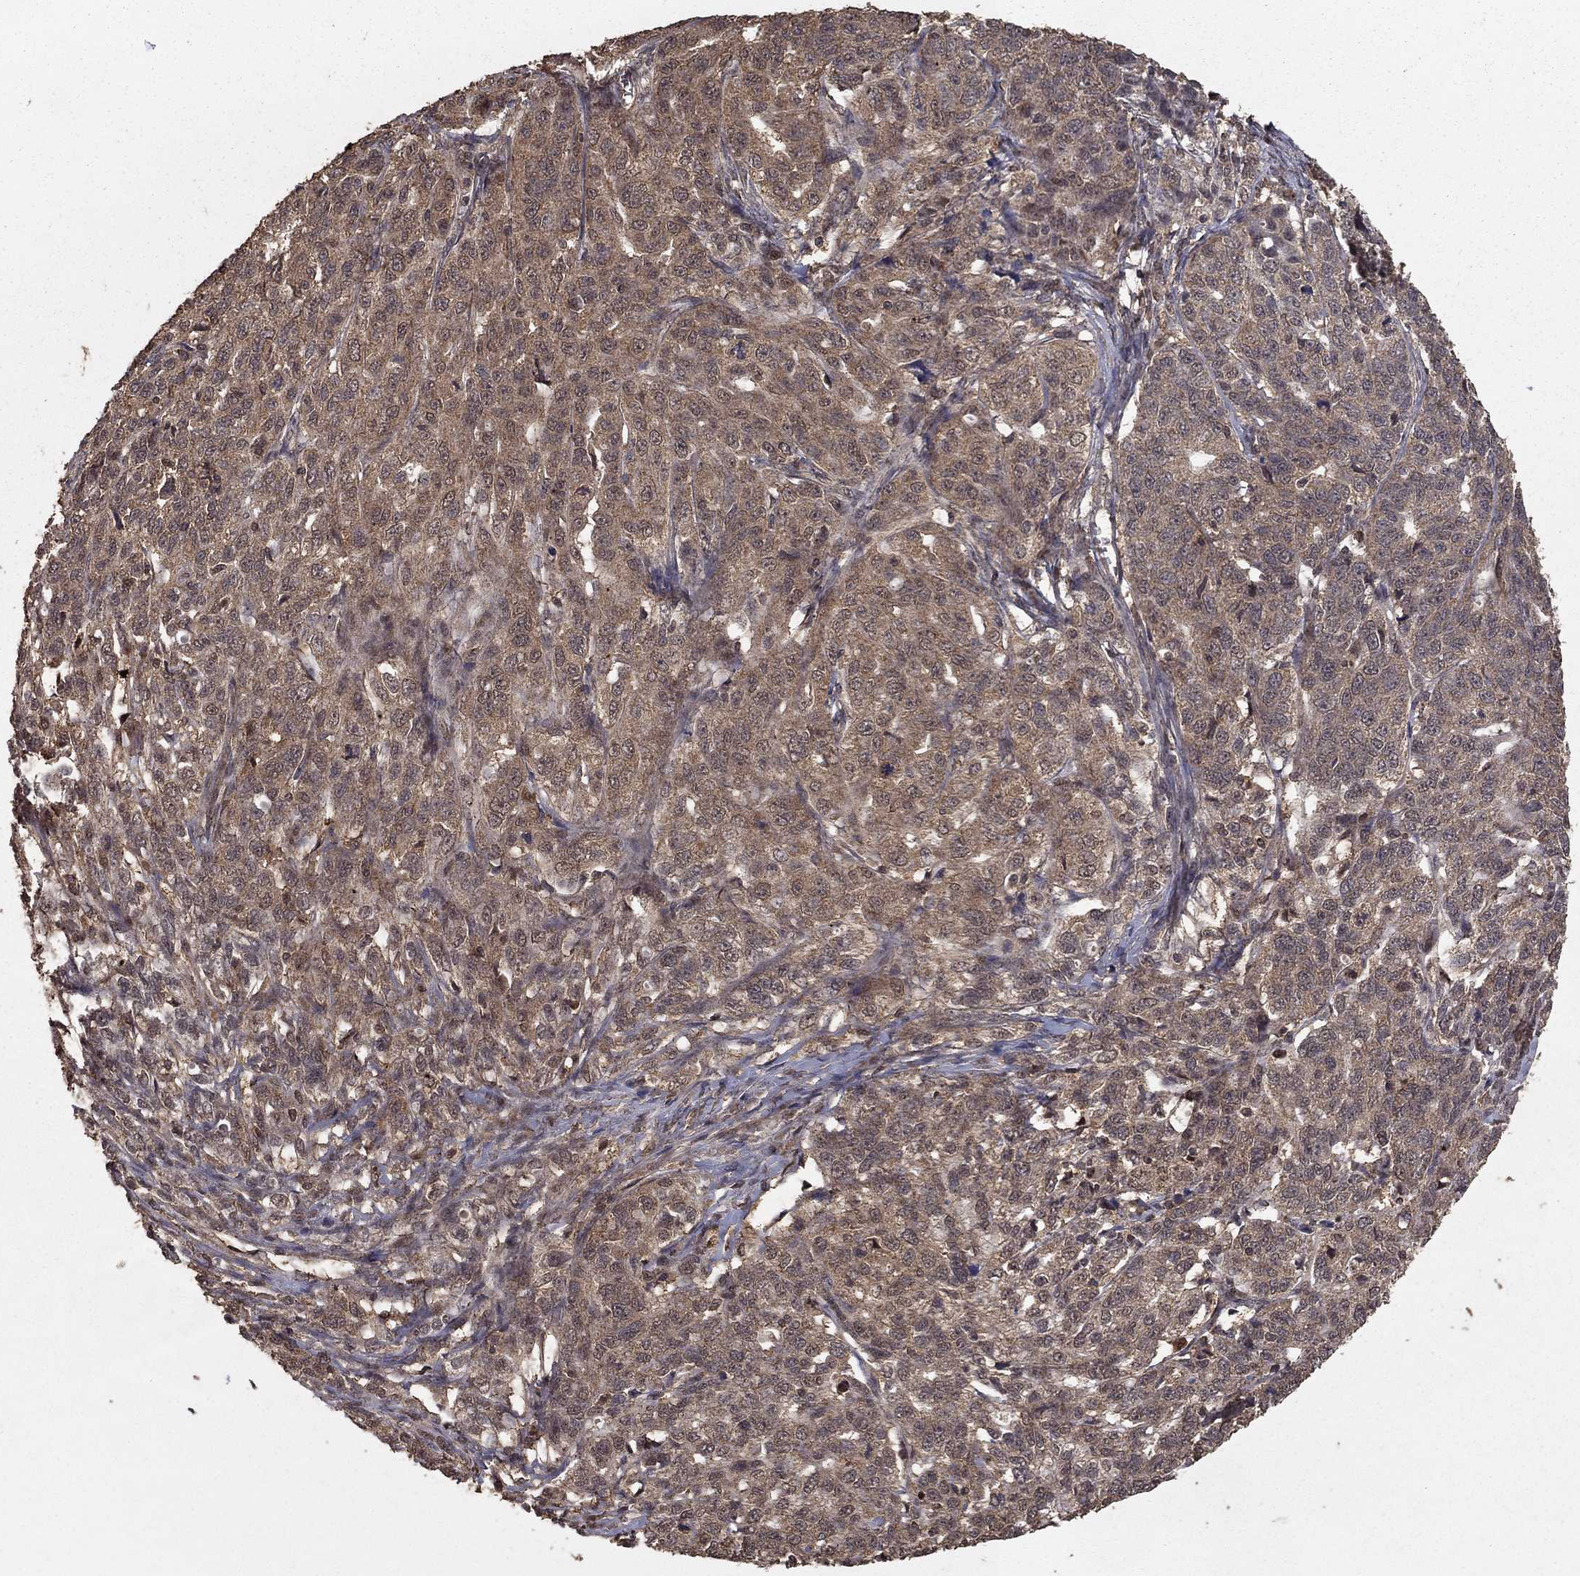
{"staining": {"intensity": "weak", "quantity": ">75%", "location": "cytoplasmic/membranous"}, "tissue": "ovarian cancer", "cell_type": "Tumor cells", "image_type": "cancer", "snomed": [{"axis": "morphology", "description": "Cystadenocarcinoma, serous, NOS"}, {"axis": "topography", "description": "Ovary"}], "caption": "Protein expression analysis of human ovarian cancer (serous cystadenocarcinoma) reveals weak cytoplasmic/membranous staining in about >75% of tumor cells.", "gene": "PRDM1", "patient": {"sex": "female", "age": 71}}